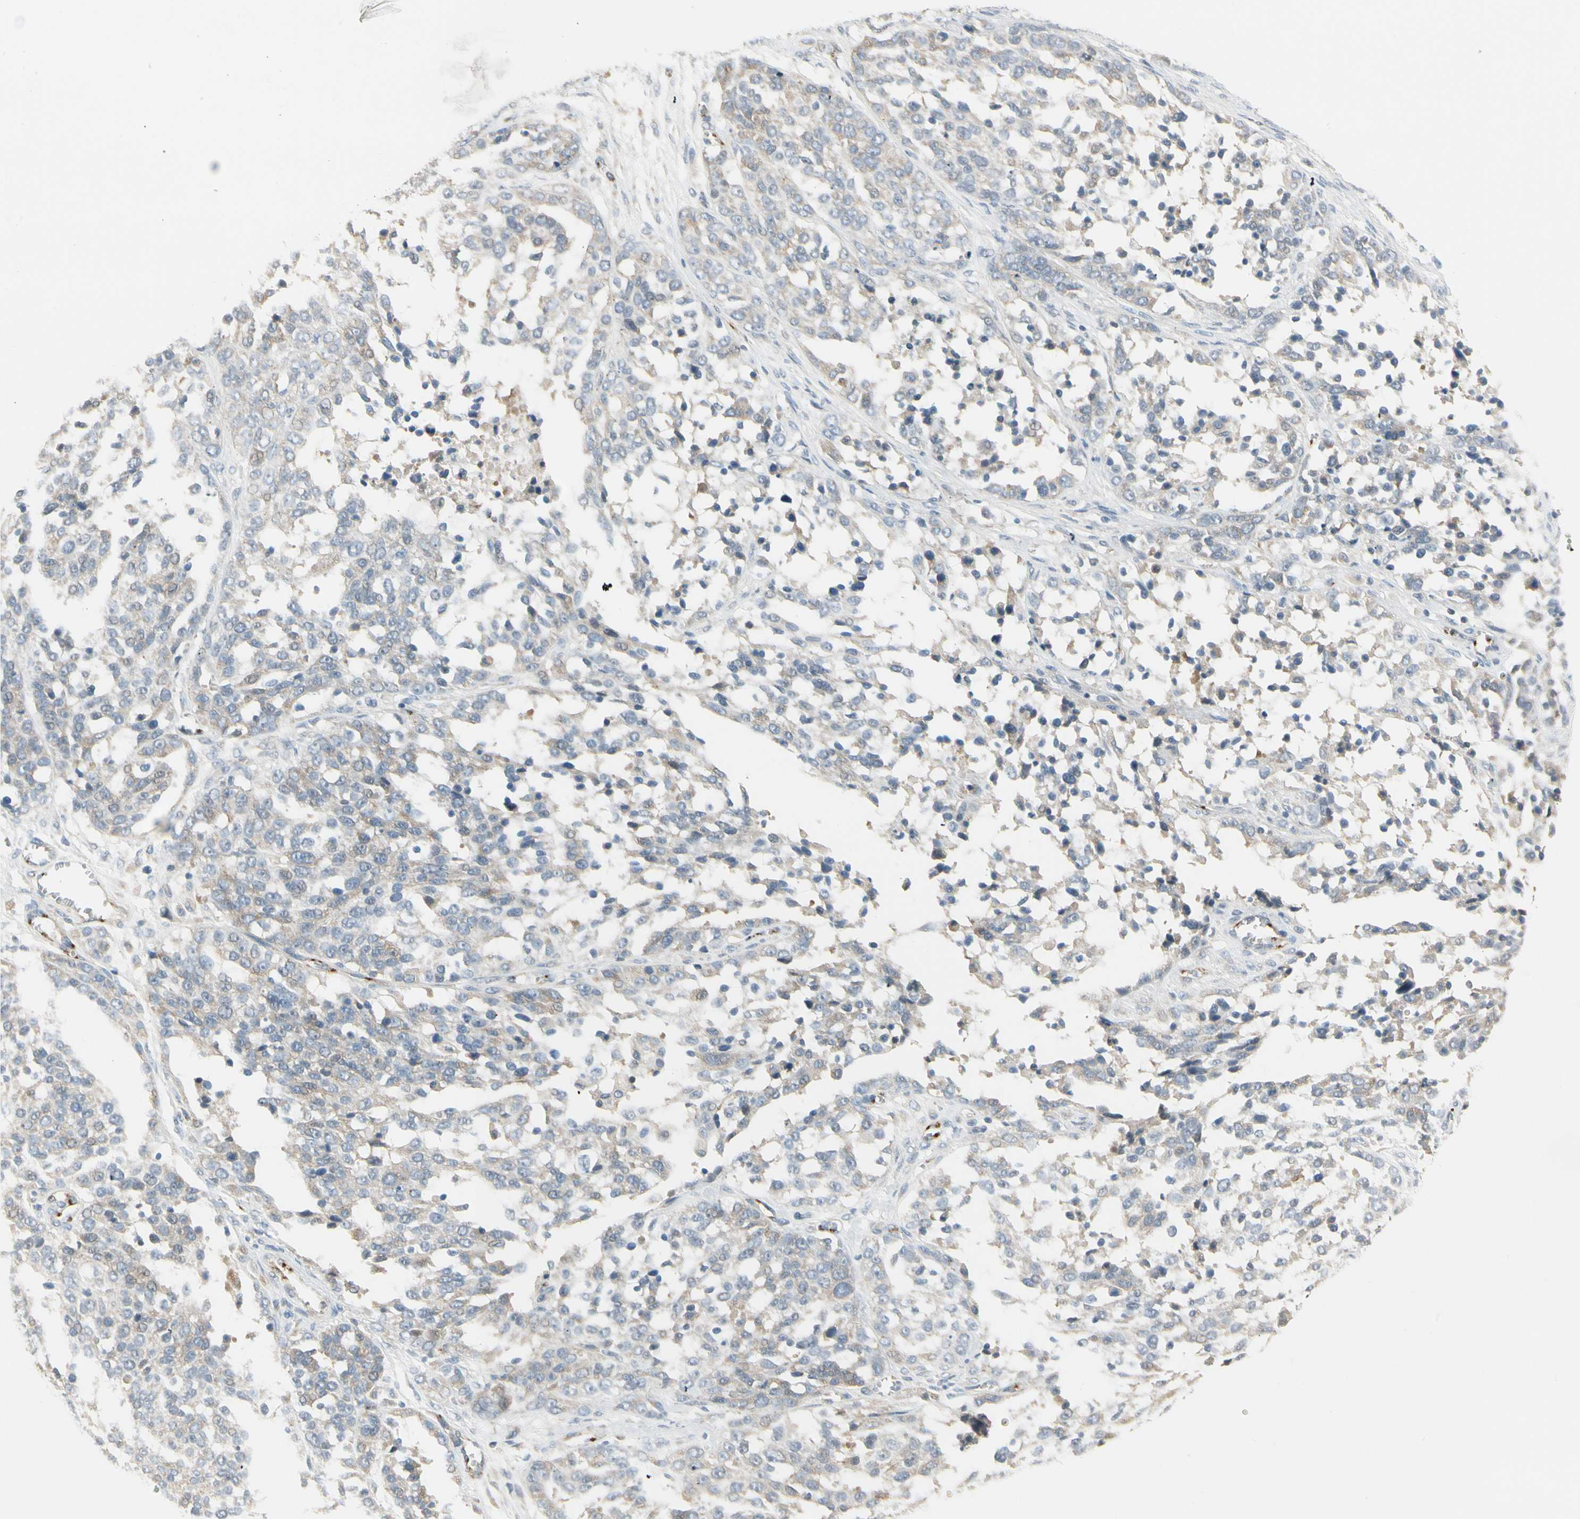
{"staining": {"intensity": "weak", "quantity": "25%-75%", "location": "cytoplasmic/membranous"}, "tissue": "ovarian cancer", "cell_type": "Tumor cells", "image_type": "cancer", "snomed": [{"axis": "morphology", "description": "Cystadenocarcinoma, serous, NOS"}, {"axis": "topography", "description": "Ovary"}], "caption": "Human ovarian cancer (serous cystadenocarcinoma) stained with a protein marker exhibits weak staining in tumor cells.", "gene": "MANSC1", "patient": {"sex": "female", "age": 44}}